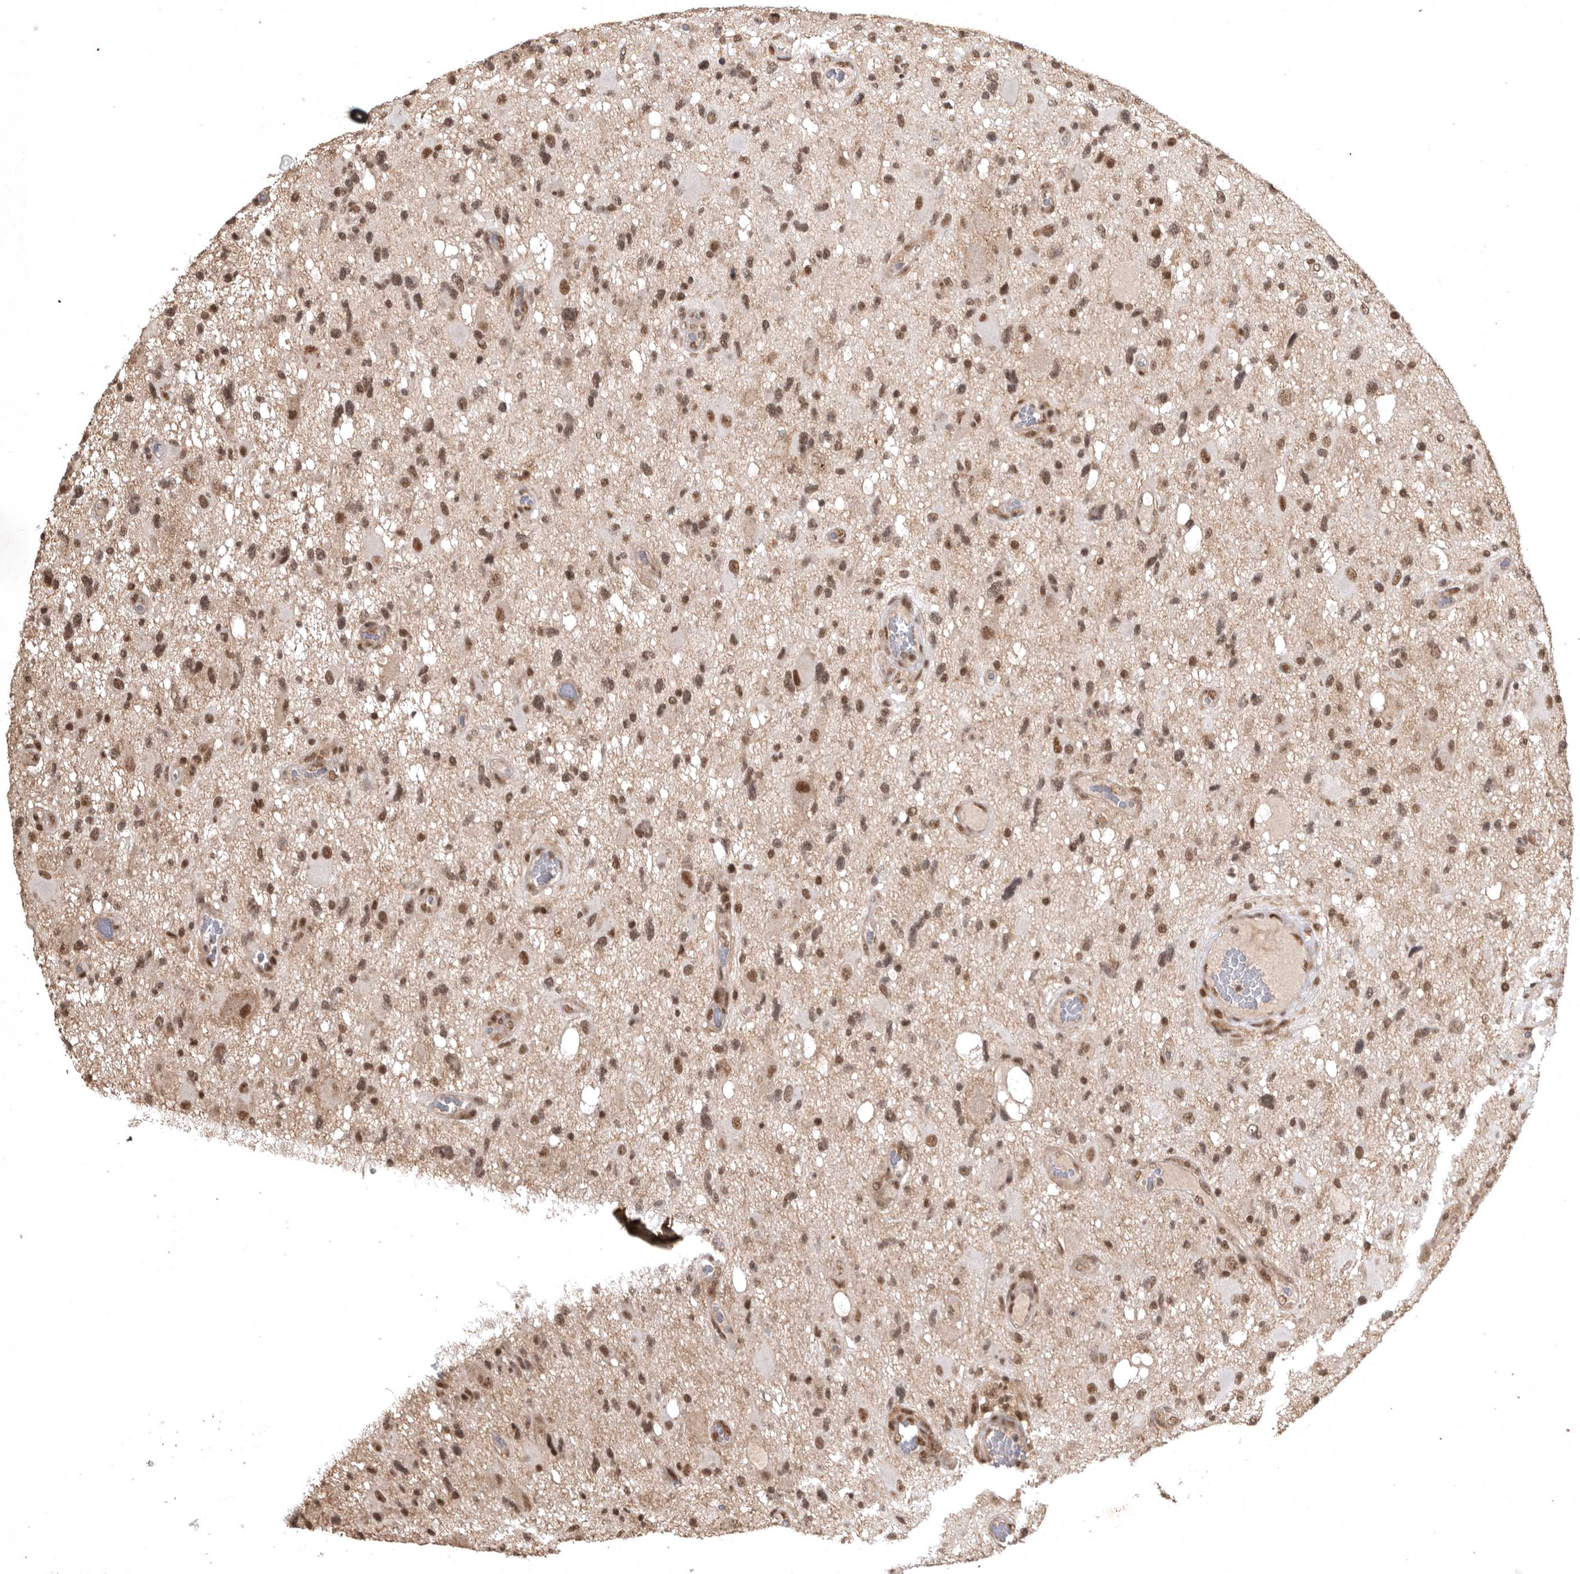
{"staining": {"intensity": "moderate", "quantity": ">75%", "location": "nuclear"}, "tissue": "glioma", "cell_type": "Tumor cells", "image_type": "cancer", "snomed": [{"axis": "morphology", "description": "Glioma, malignant, High grade"}, {"axis": "topography", "description": "Brain"}], "caption": "Moderate nuclear staining for a protein is identified in about >75% of tumor cells of glioma using immunohistochemistry.", "gene": "CBLL1", "patient": {"sex": "male", "age": 33}}